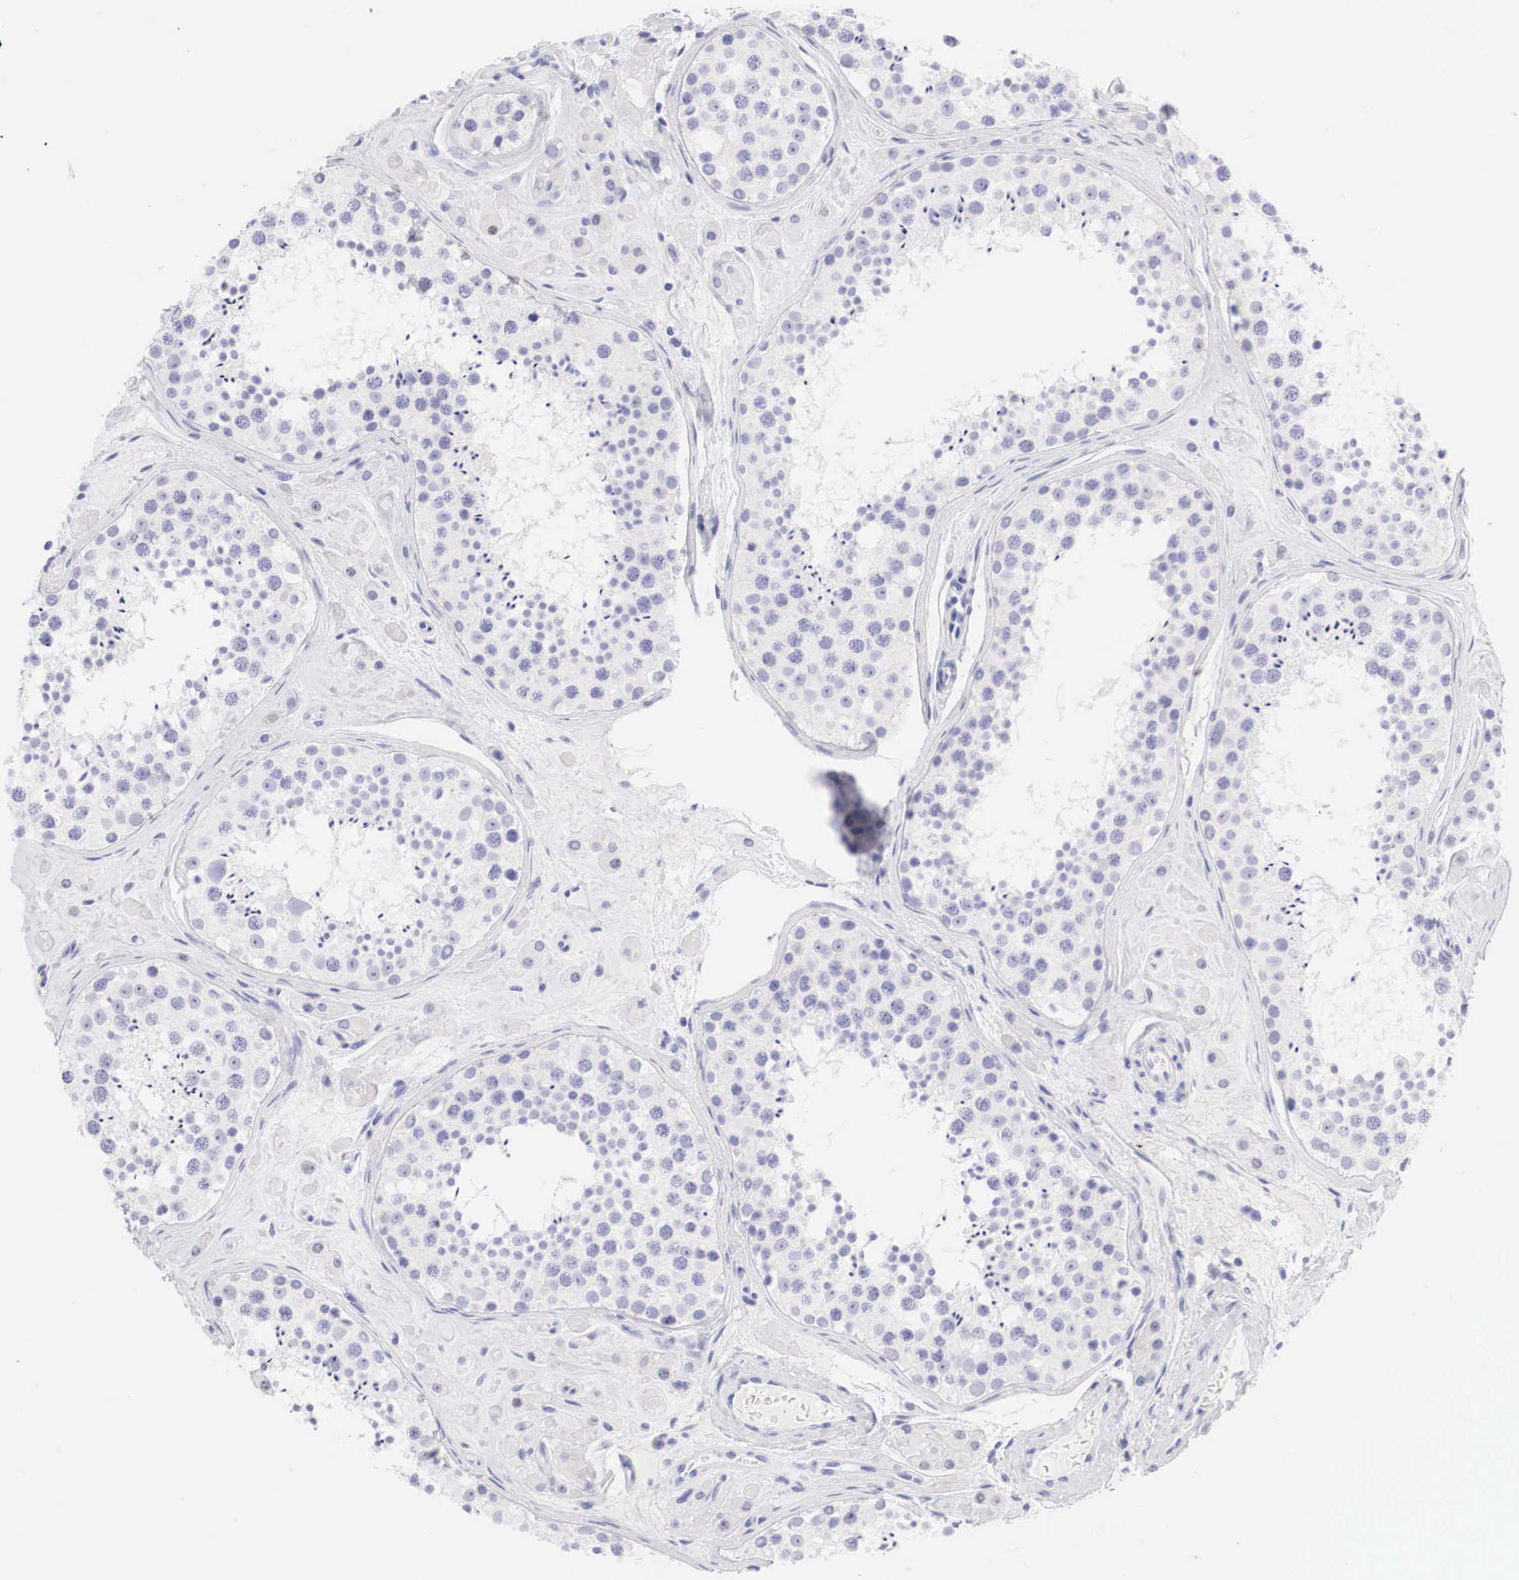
{"staining": {"intensity": "negative", "quantity": "none", "location": "none"}, "tissue": "testis", "cell_type": "Cells in seminiferous ducts", "image_type": "normal", "snomed": [{"axis": "morphology", "description": "Normal tissue, NOS"}, {"axis": "topography", "description": "Testis"}], "caption": "Immunohistochemical staining of normal human testis displays no significant expression in cells in seminiferous ducts.", "gene": "TYR", "patient": {"sex": "male", "age": 38}}